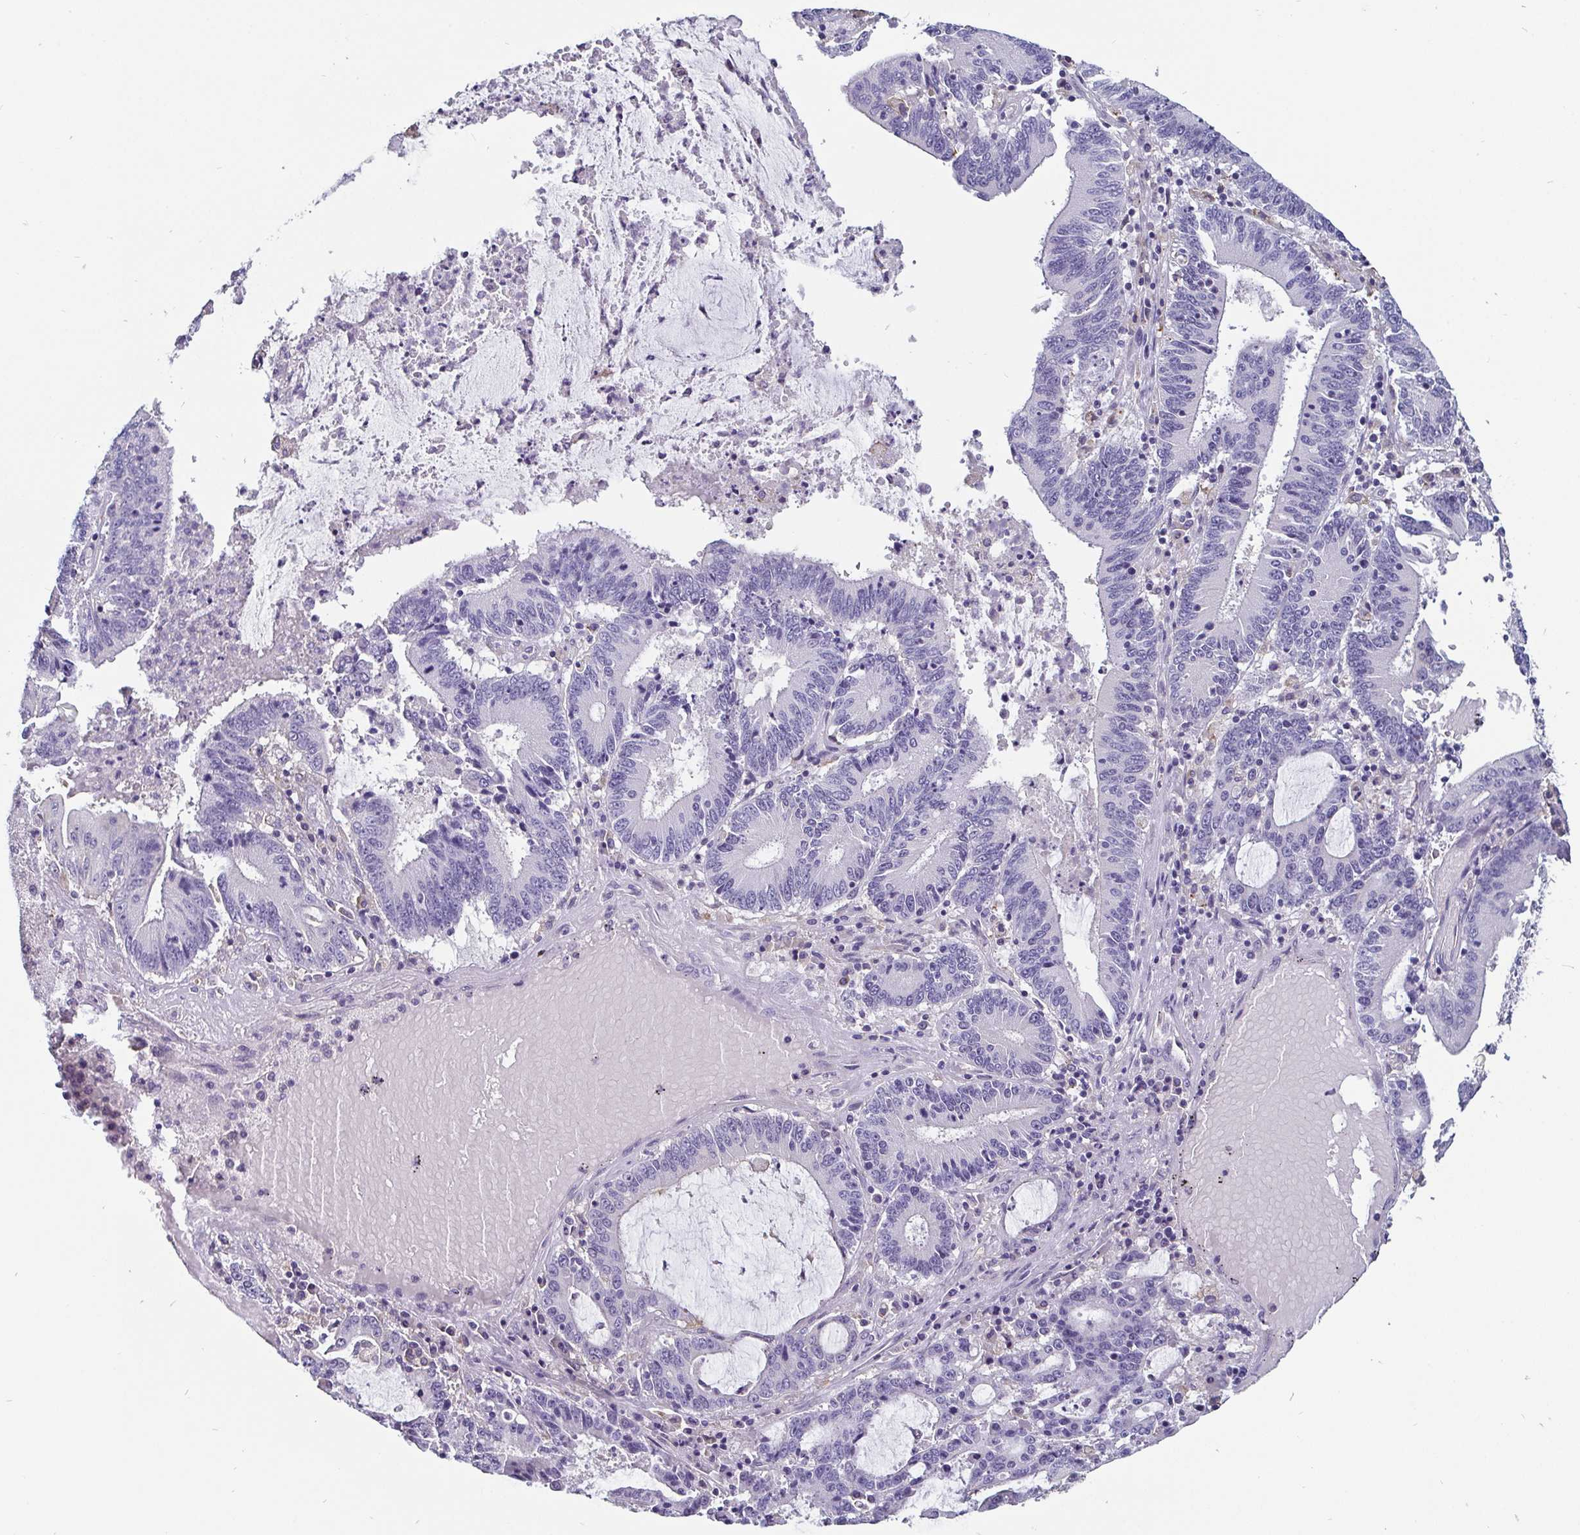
{"staining": {"intensity": "negative", "quantity": "none", "location": "none"}, "tissue": "stomach cancer", "cell_type": "Tumor cells", "image_type": "cancer", "snomed": [{"axis": "morphology", "description": "Adenocarcinoma, NOS"}, {"axis": "topography", "description": "Stomach, upper"}], "caption": "DAB (3,3'-diaminobenzidine) immunohistochemical staining of stomach cancer shows no significant positivity in tumor cells. The staining was performed using DAB to visualize the protein expression in brown, while the nuclei were stained in blue with hematoxylin (Magnification: 20x).", "gene": "ADAMTS6", "patient": {"sex": "male", "age": 68}}